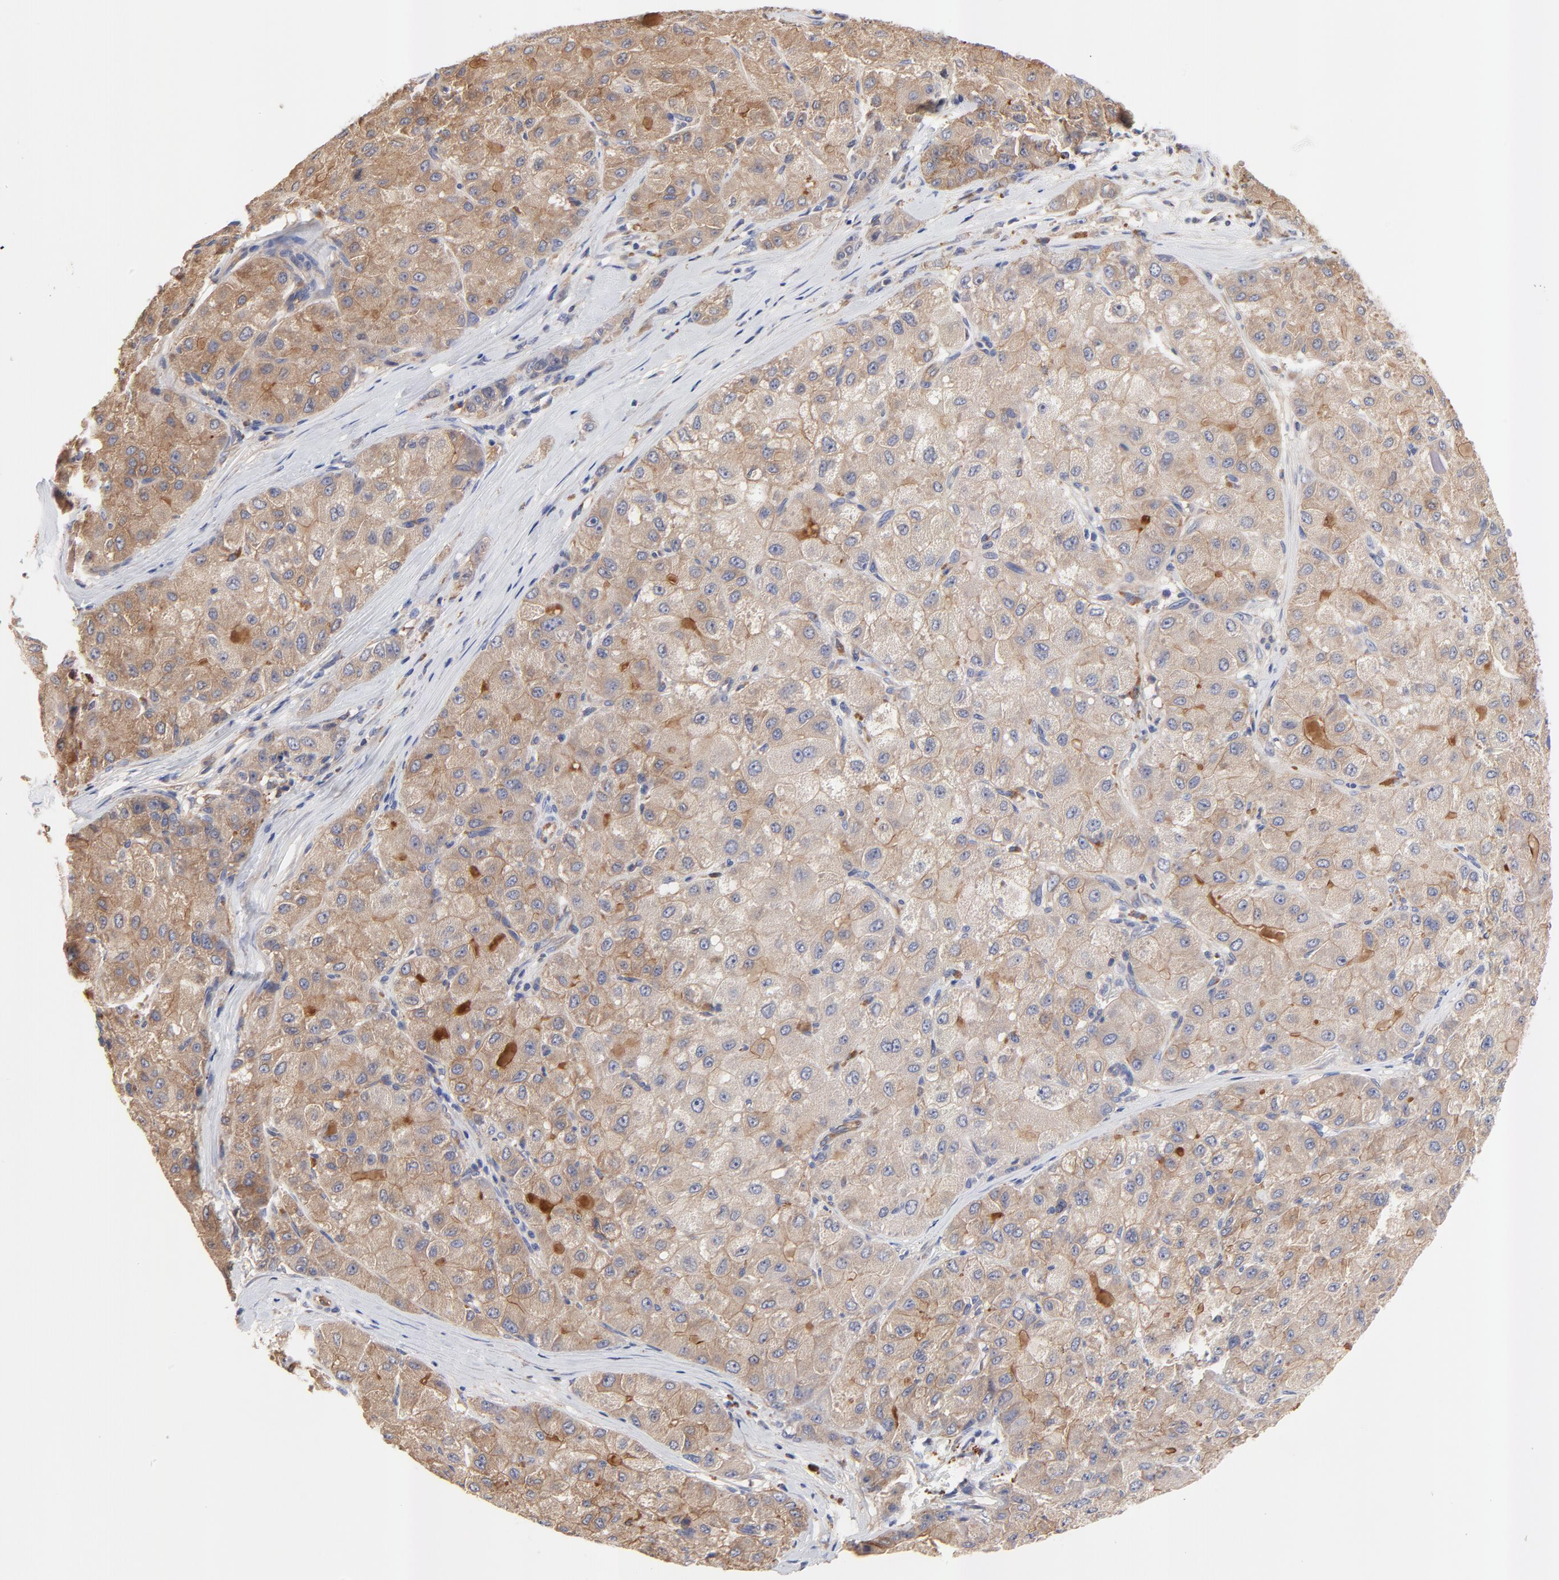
{"staining": {"intensity": "moderate", "quantity": ">75%", "location": "cytoplasmic/membranous"}, "tissue": "liver cancer", "cell_type": "Tumor cells", "image_type": "cancer", "snomed": [{"axis": "morphology", "description": "Carcinoma, Hepatocellular, NOS"}, {"axis": "topography", "description": "Liver"}], "caption": "Immunohistochemical staining of human hepatocellular carcinoma (liver) displays medium levels of moderate cytoplasmic/membranous protein positivity in about >75% of tumor cells.", "gene": "FBXL2", "patient": {"sex": "male", "age": 80}}